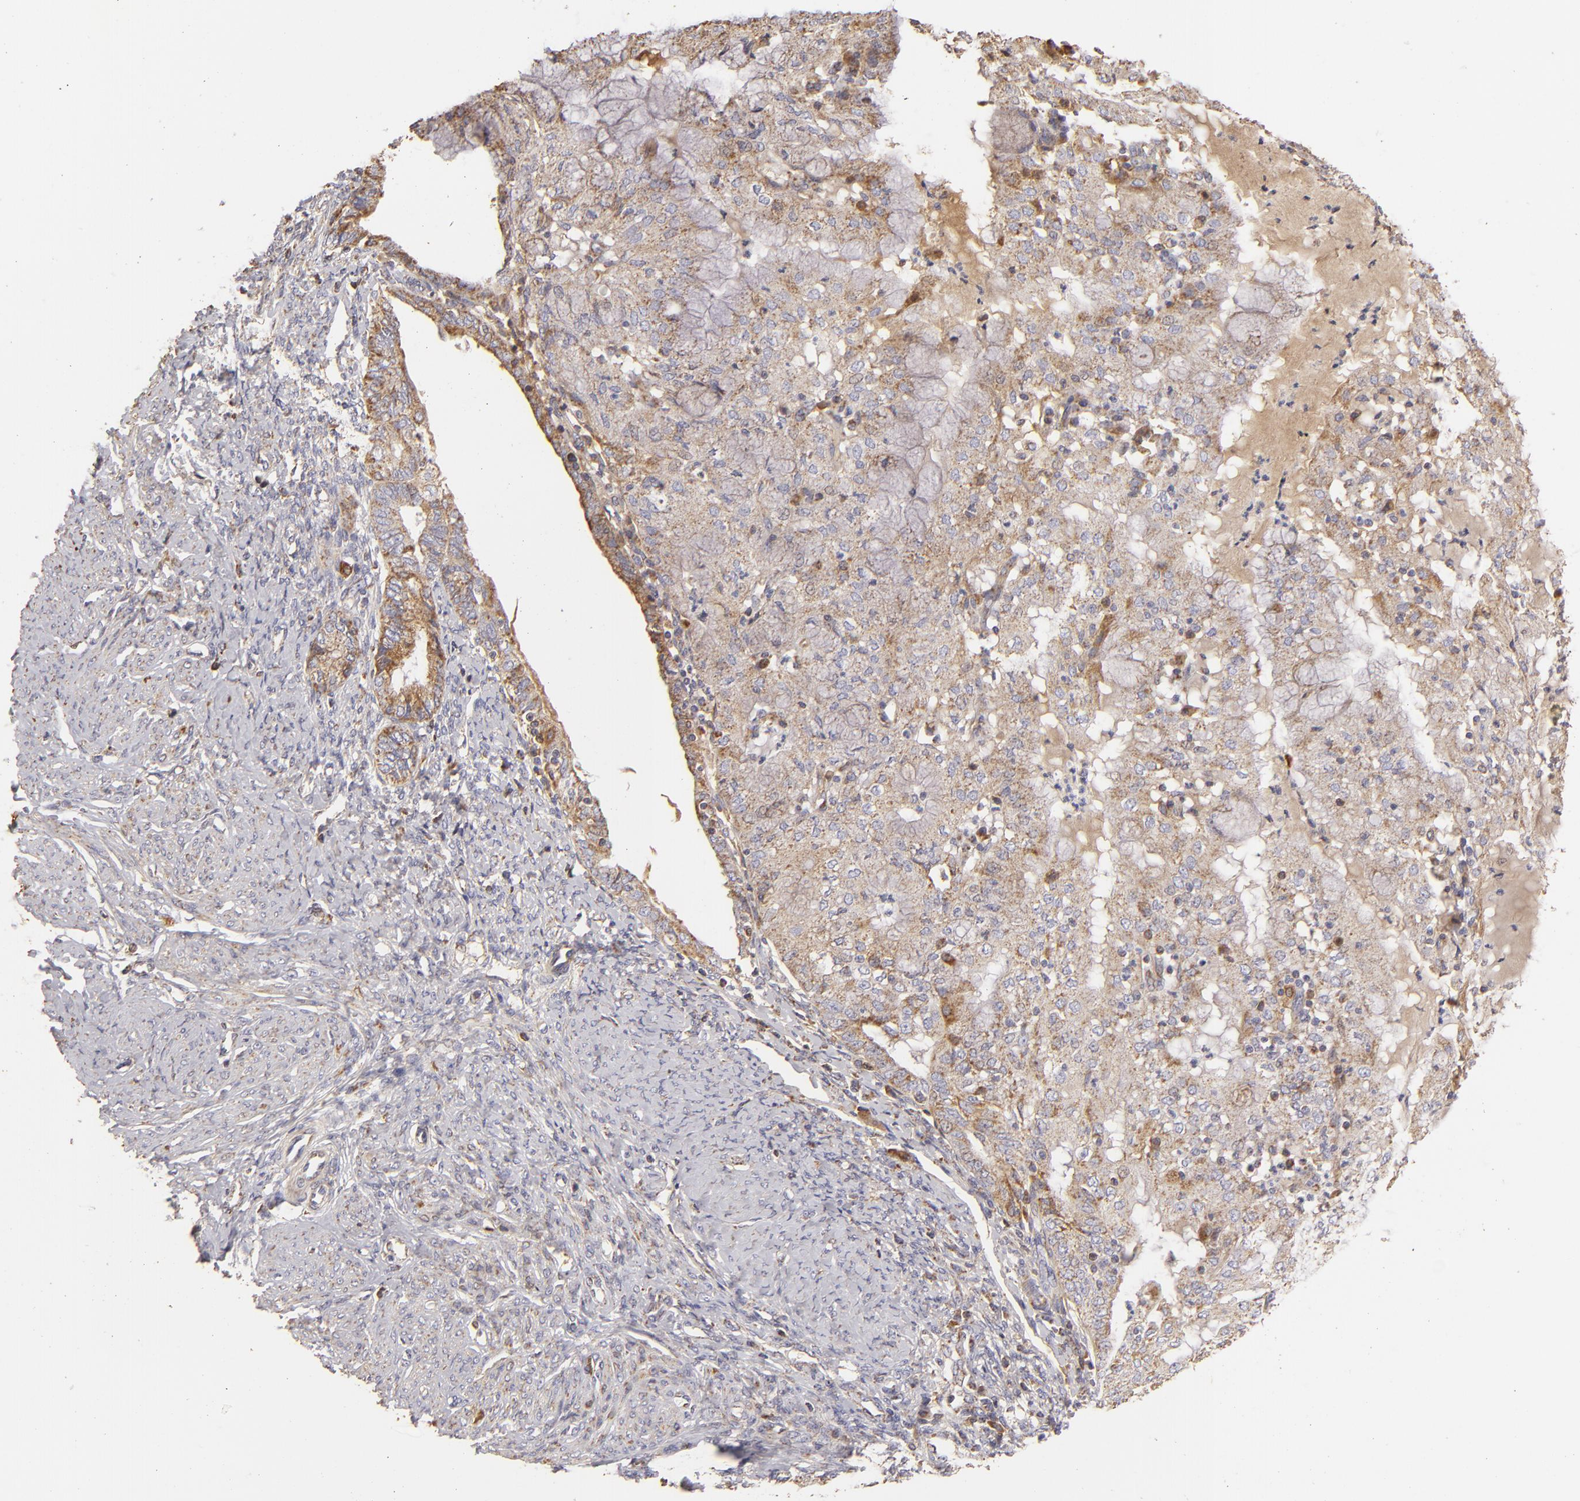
{"staining": {"intensity": "weak", "quantity": ">75%", "location": "cytoplasmic/membranous"}, "tissue": "endometrial cancer", "cell_type": "Tumor cells", "image_type": "cancer", "snomed": [{"axis": "morphology", "description": "Adenocarcinoma, NOS"}, {"axis": "topography", "description": "Endometrium"}], "caption": "Immunohistochemistry of endometrial cancer shows low levels of weak cytoplasmic/membranous staining in approximately >75% of tumor cells.", "gene": "CFB", "patient": {"sex": "female", "age": 63}}